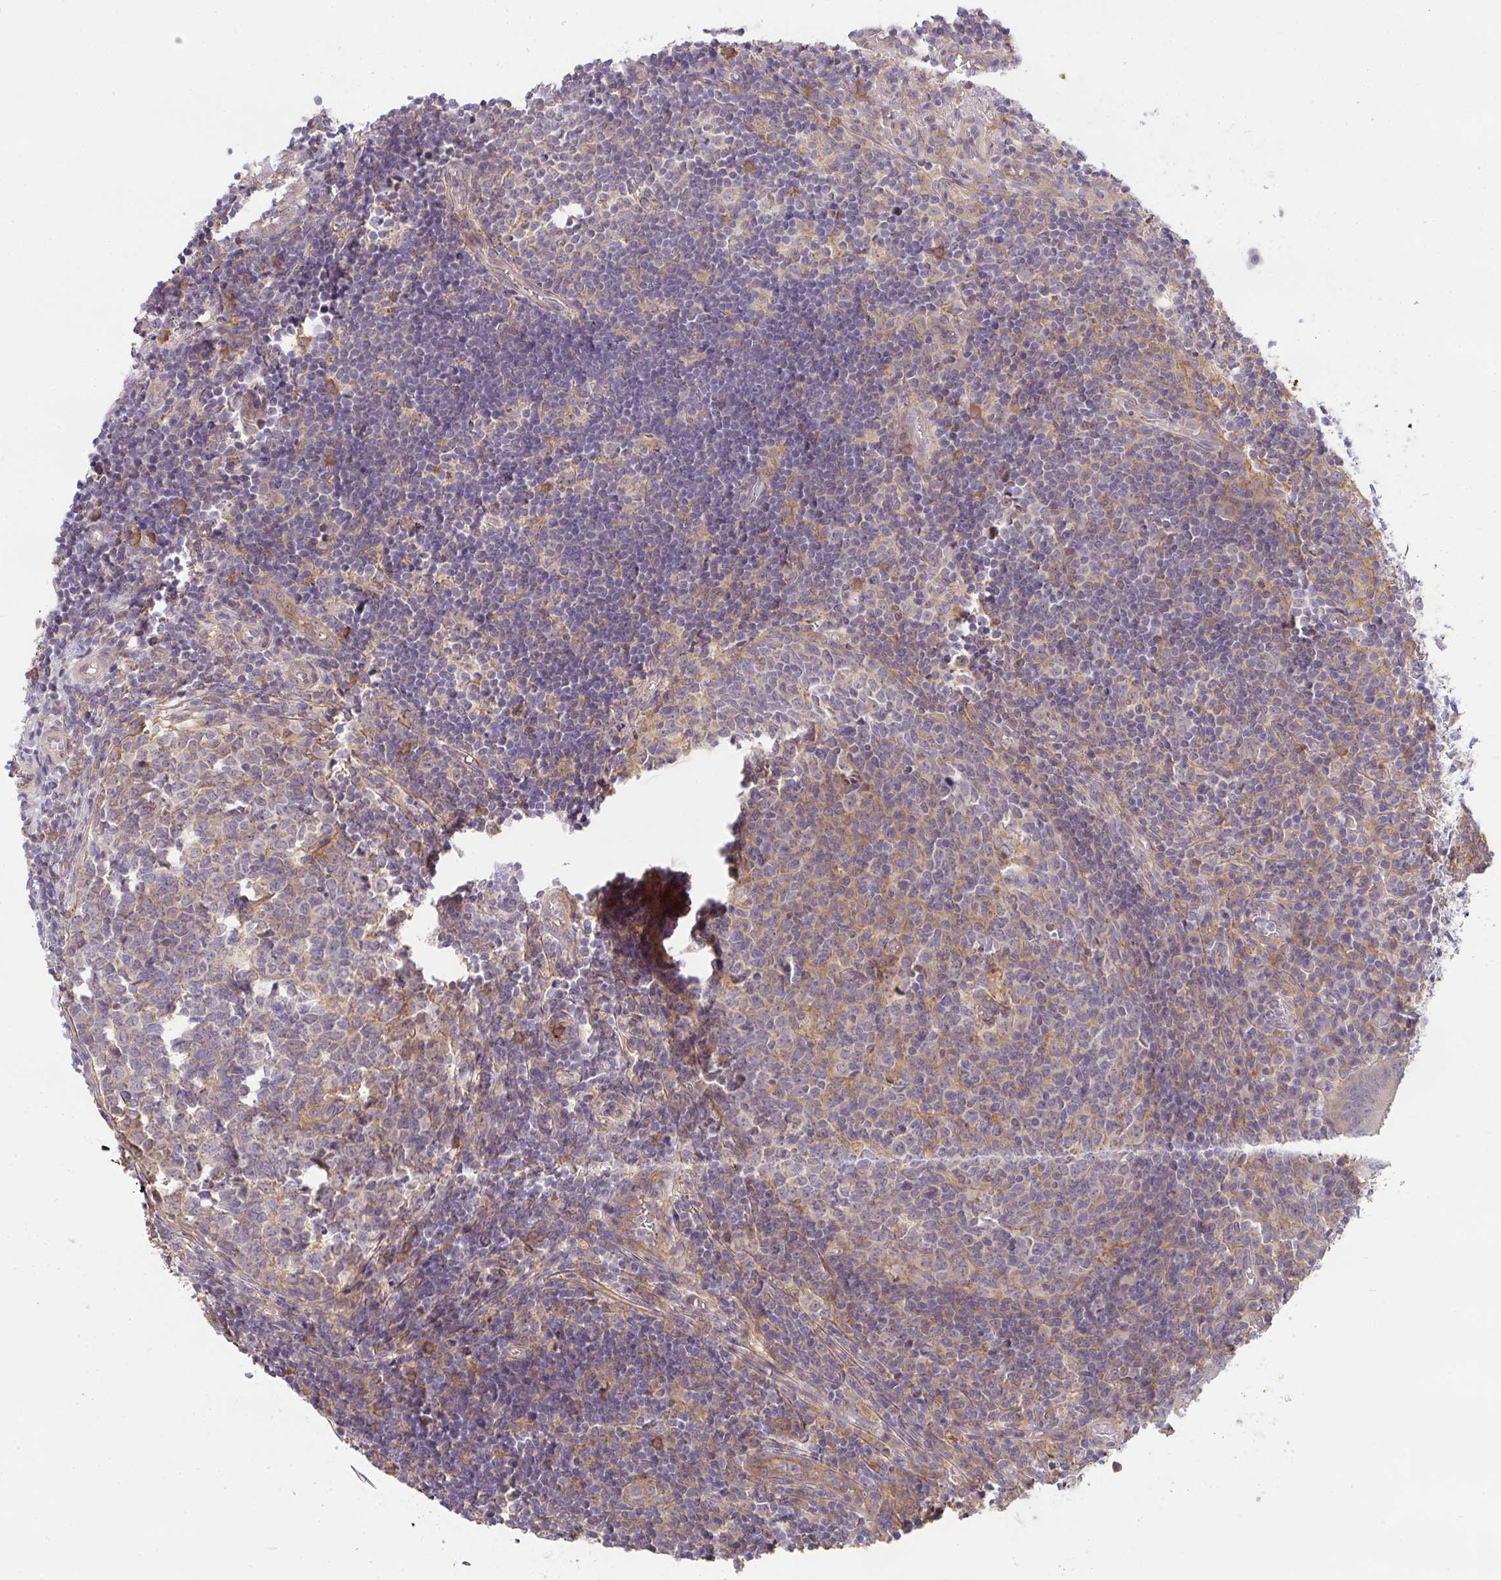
{"staining": {"intensity": "weak", "quantity": "25%-75%", "location": "cytoplasmic/membranous"}, "tissue": "appendix", "cell_type": "Glandular cells", "image_type": "normal", "snomed": [{"axis": "morphology", "description": "Normal tissue, NOS"}, {"axis": "topography", "description": "Appendix"}], "caption": "Immunohistochemical staining of benign human appendix exhibits low levels of weak cytoplasmic/membranous staining in approximately 25%-75% of glandular cells.", "gene": "EEF1AKMT1", "patient": {"sex": "male", "age": 18}}